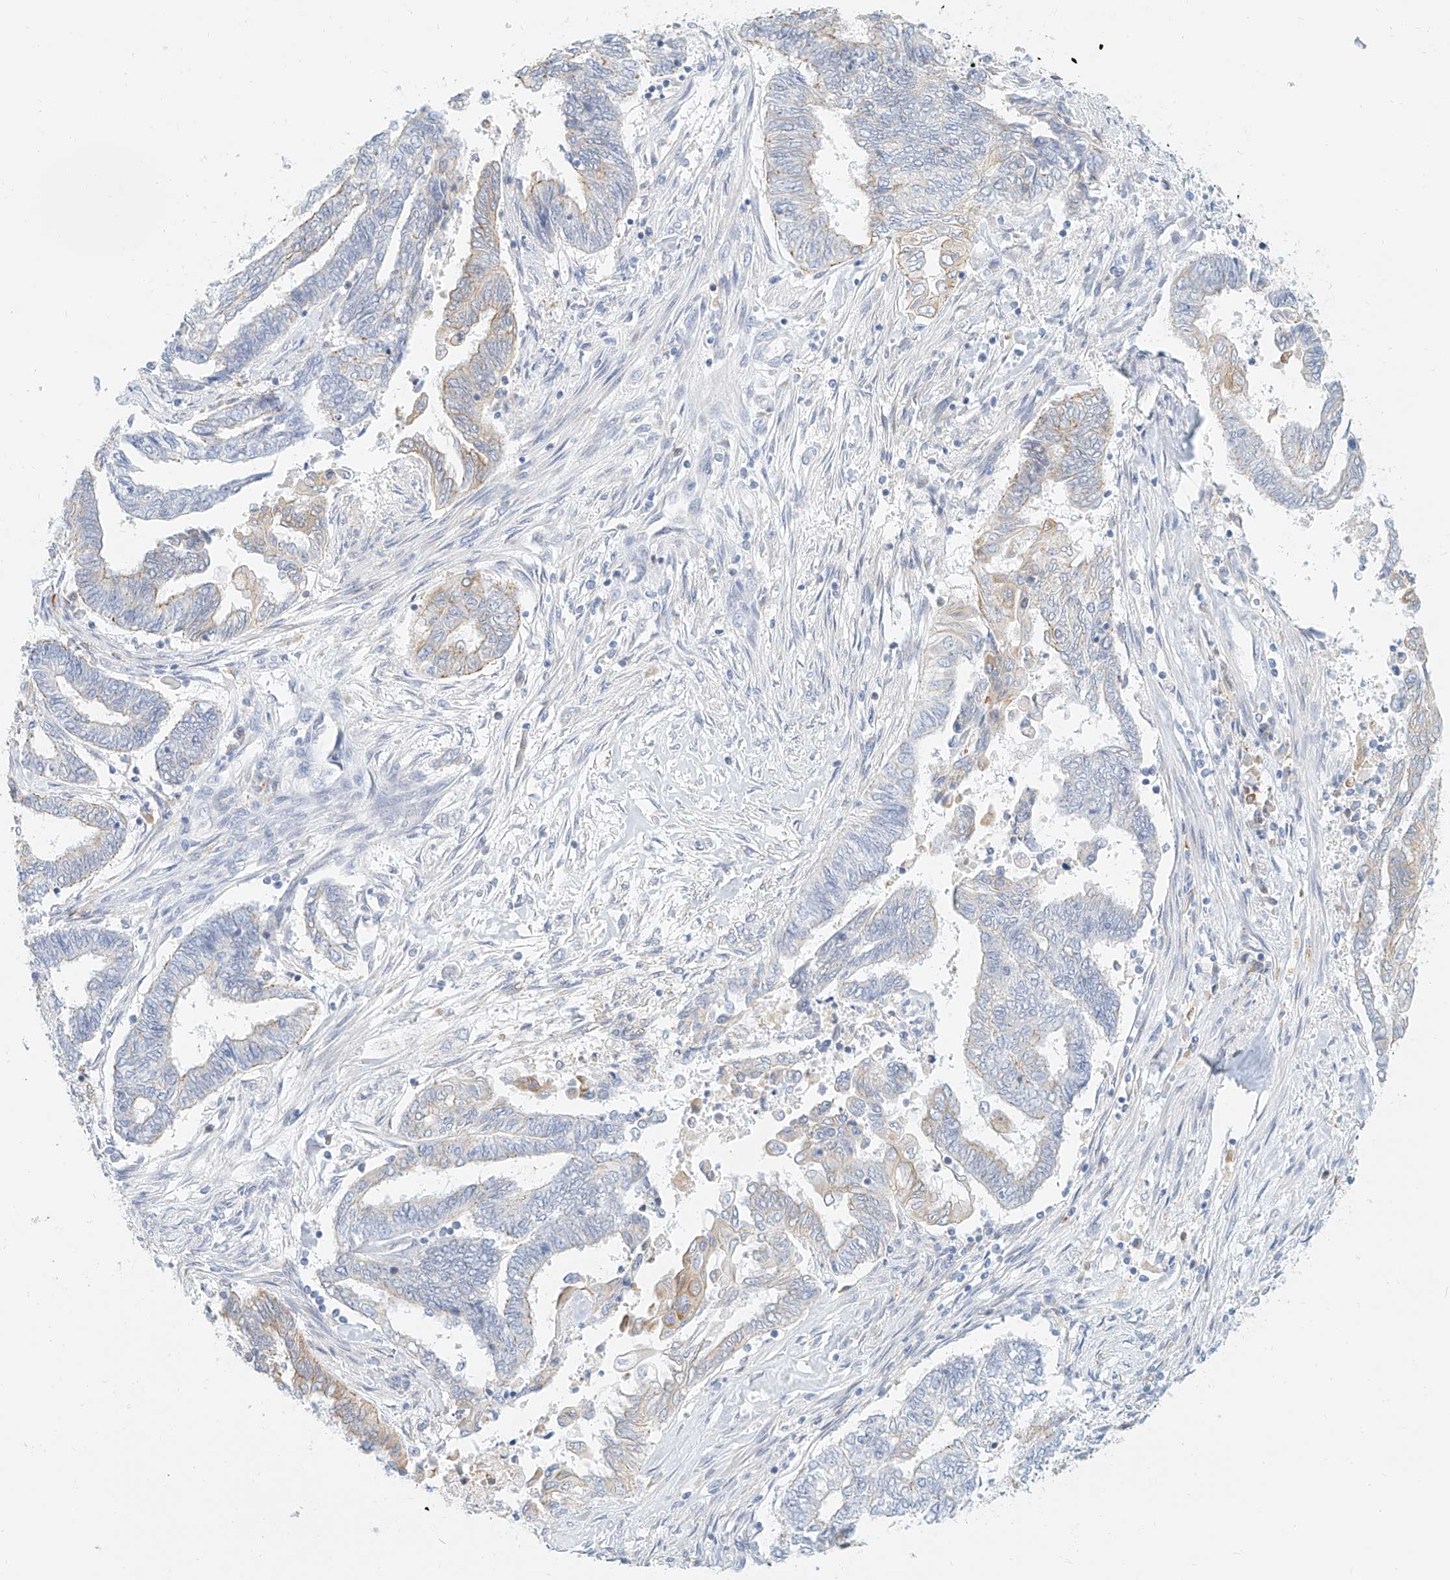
{"staining": {"intensity": "weak", "quantity": "<25%", "location": "cytoplasmic/membranous"}, "tissue": "endometrial cancer", "cell_type": "Tumor cells", "image_type": "cancer", "snomed": [{"axis": "morphology", "description": "Adenocarcinoma, NOS"}, {"axis": "topography", "description": "Uterus"}, {"axis": "topography", "description": "Endometrium"}], "caption": "A histopathology image of human endometrial cancer is negative for staining in tumor cells.", "gene": "DHRS7", "patient": {"sex": "female", "age": 70}}